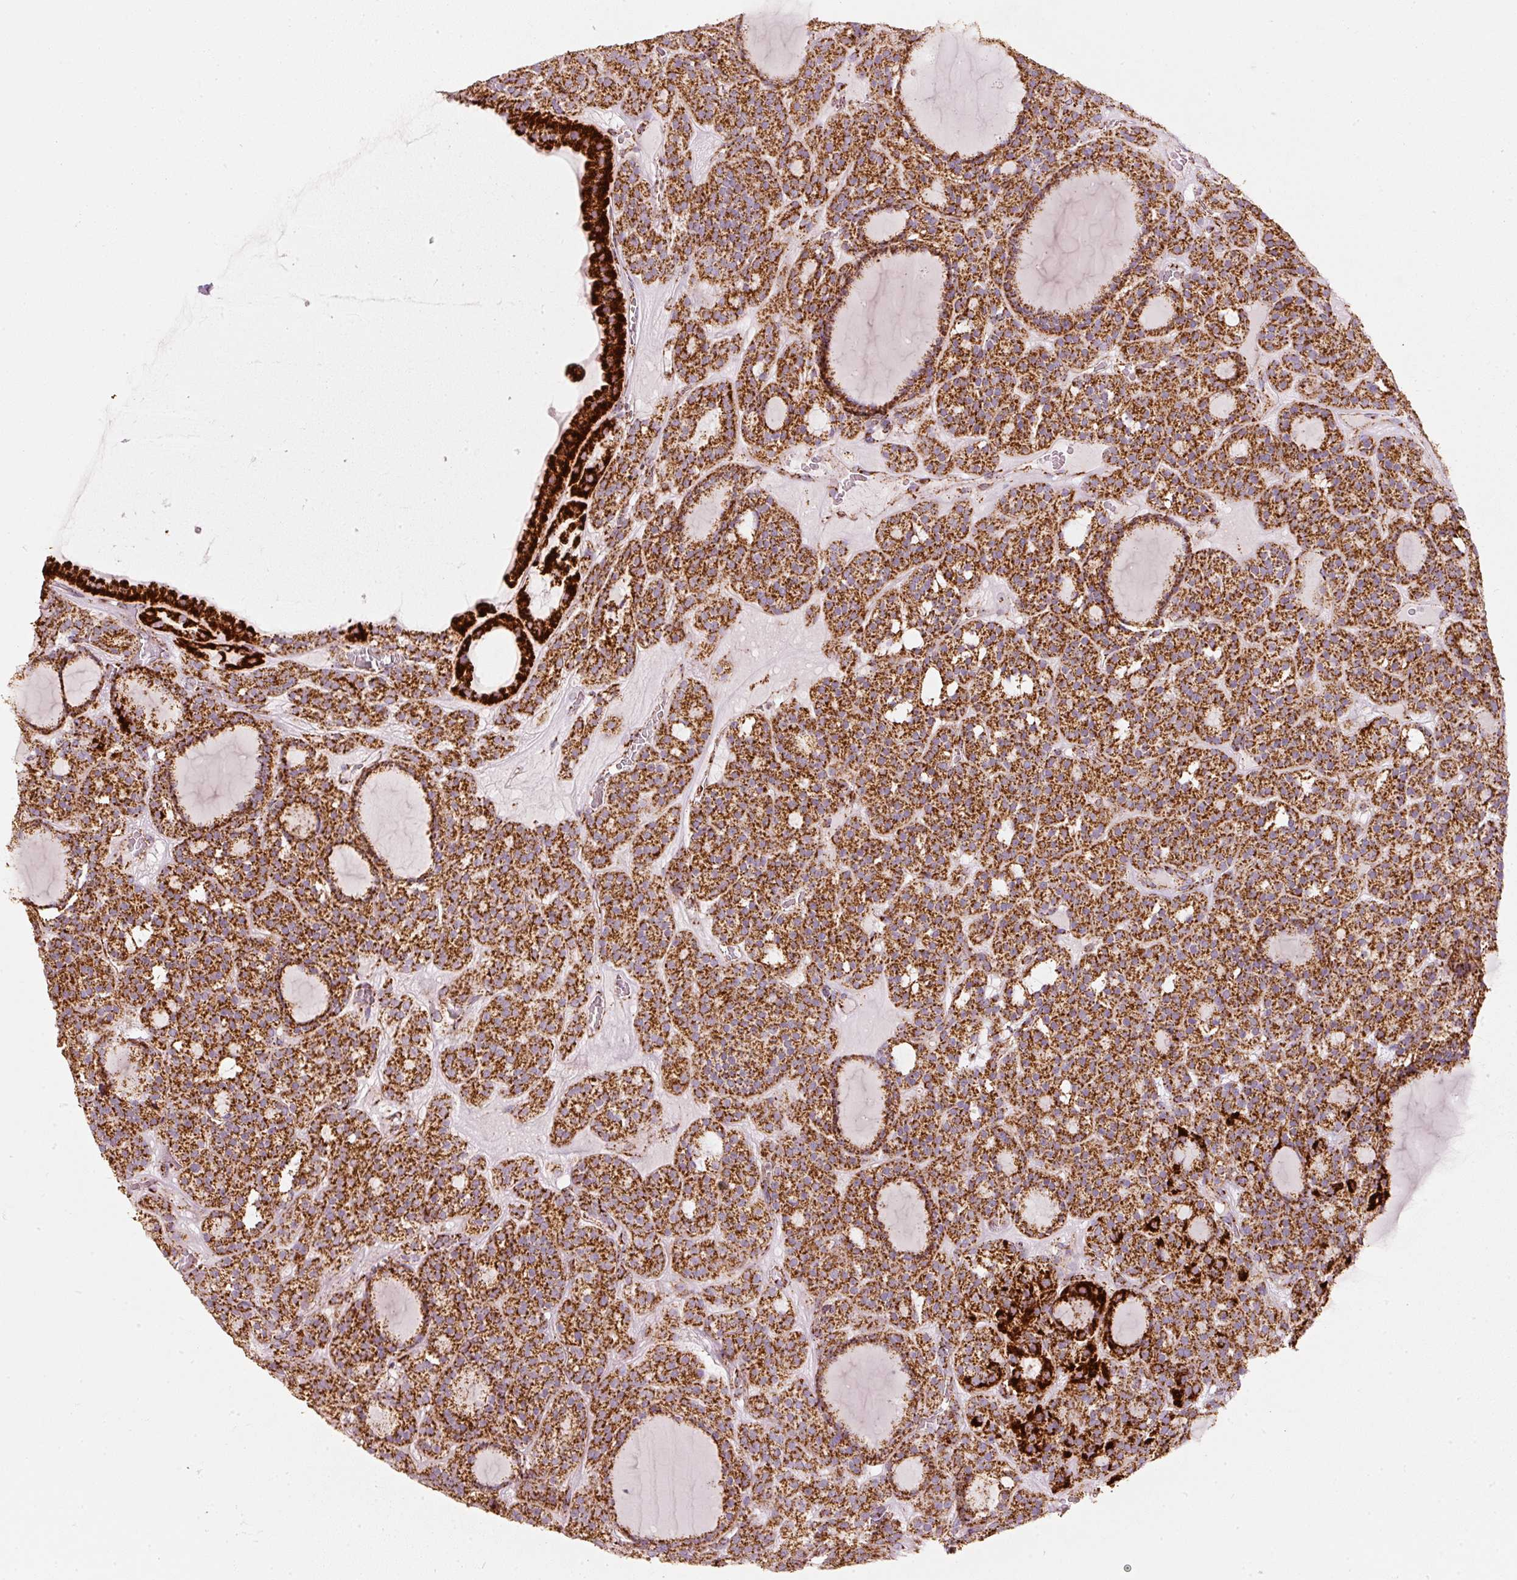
{"staining": {"intensity": "strong", "quantity": ">75%", "location": "cytoplasmic/membranous"}, "tissue": "thyroid cancer", "cell_type": "Tumor cells", "image_type": "cancer", "snomed": [{"axis": "morphology", "description": "Follicular adenoma carcinoma, NOS"}, {"axis": "topography", "description": "Thyroid gland"}], "caption": "A high-resolution photomicrograph shows immunohistochemistry (IHC) staining of thyroid cancer, which demonstrates strong cytoplasmic/membranous expression in about >75% of tumor cells.", "gene": "UQCRC1", "patient": {"sex": "female", "age": 63}}